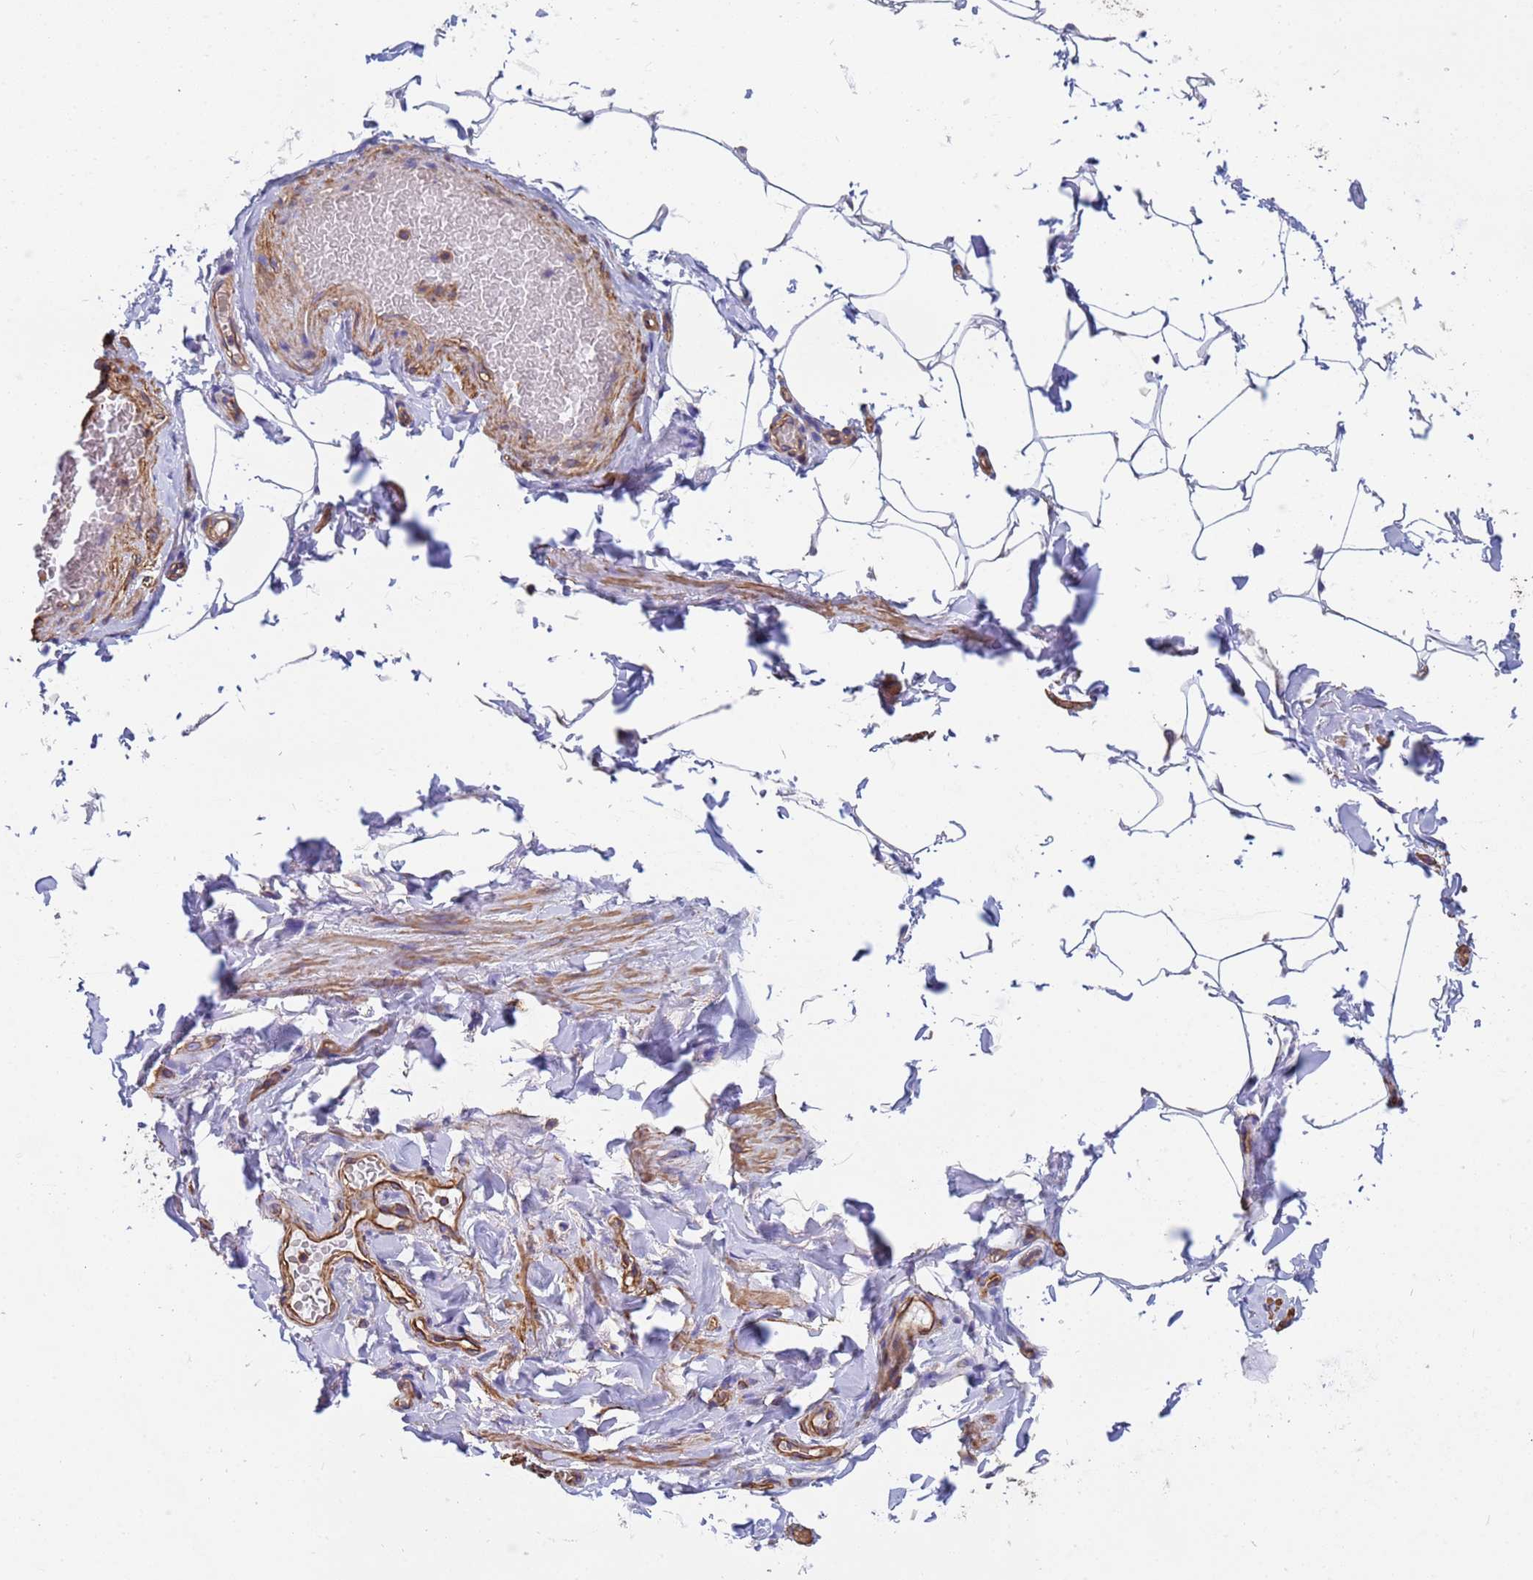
{"staining": {"intensity": "negative", "quantity": "none", "location": "none"}, "tissue": "adipose tissue", "cell_type": "Adipocytes", "image_type": "normal", "snomed": [{"axis": "morphology", "description": "Normal tissue, NOS"}, {"axis": "topography", "description": "Soft tissue"}, {"axis": "topography", "description": "Vascular tissue"}], "caption": "Immunohistochemical staining of unremarkable adipose tissue exhibits no significant positivity in adipocytes.", "gene": "MYL12A", "patient": {"sex": "male", "age": 54}}